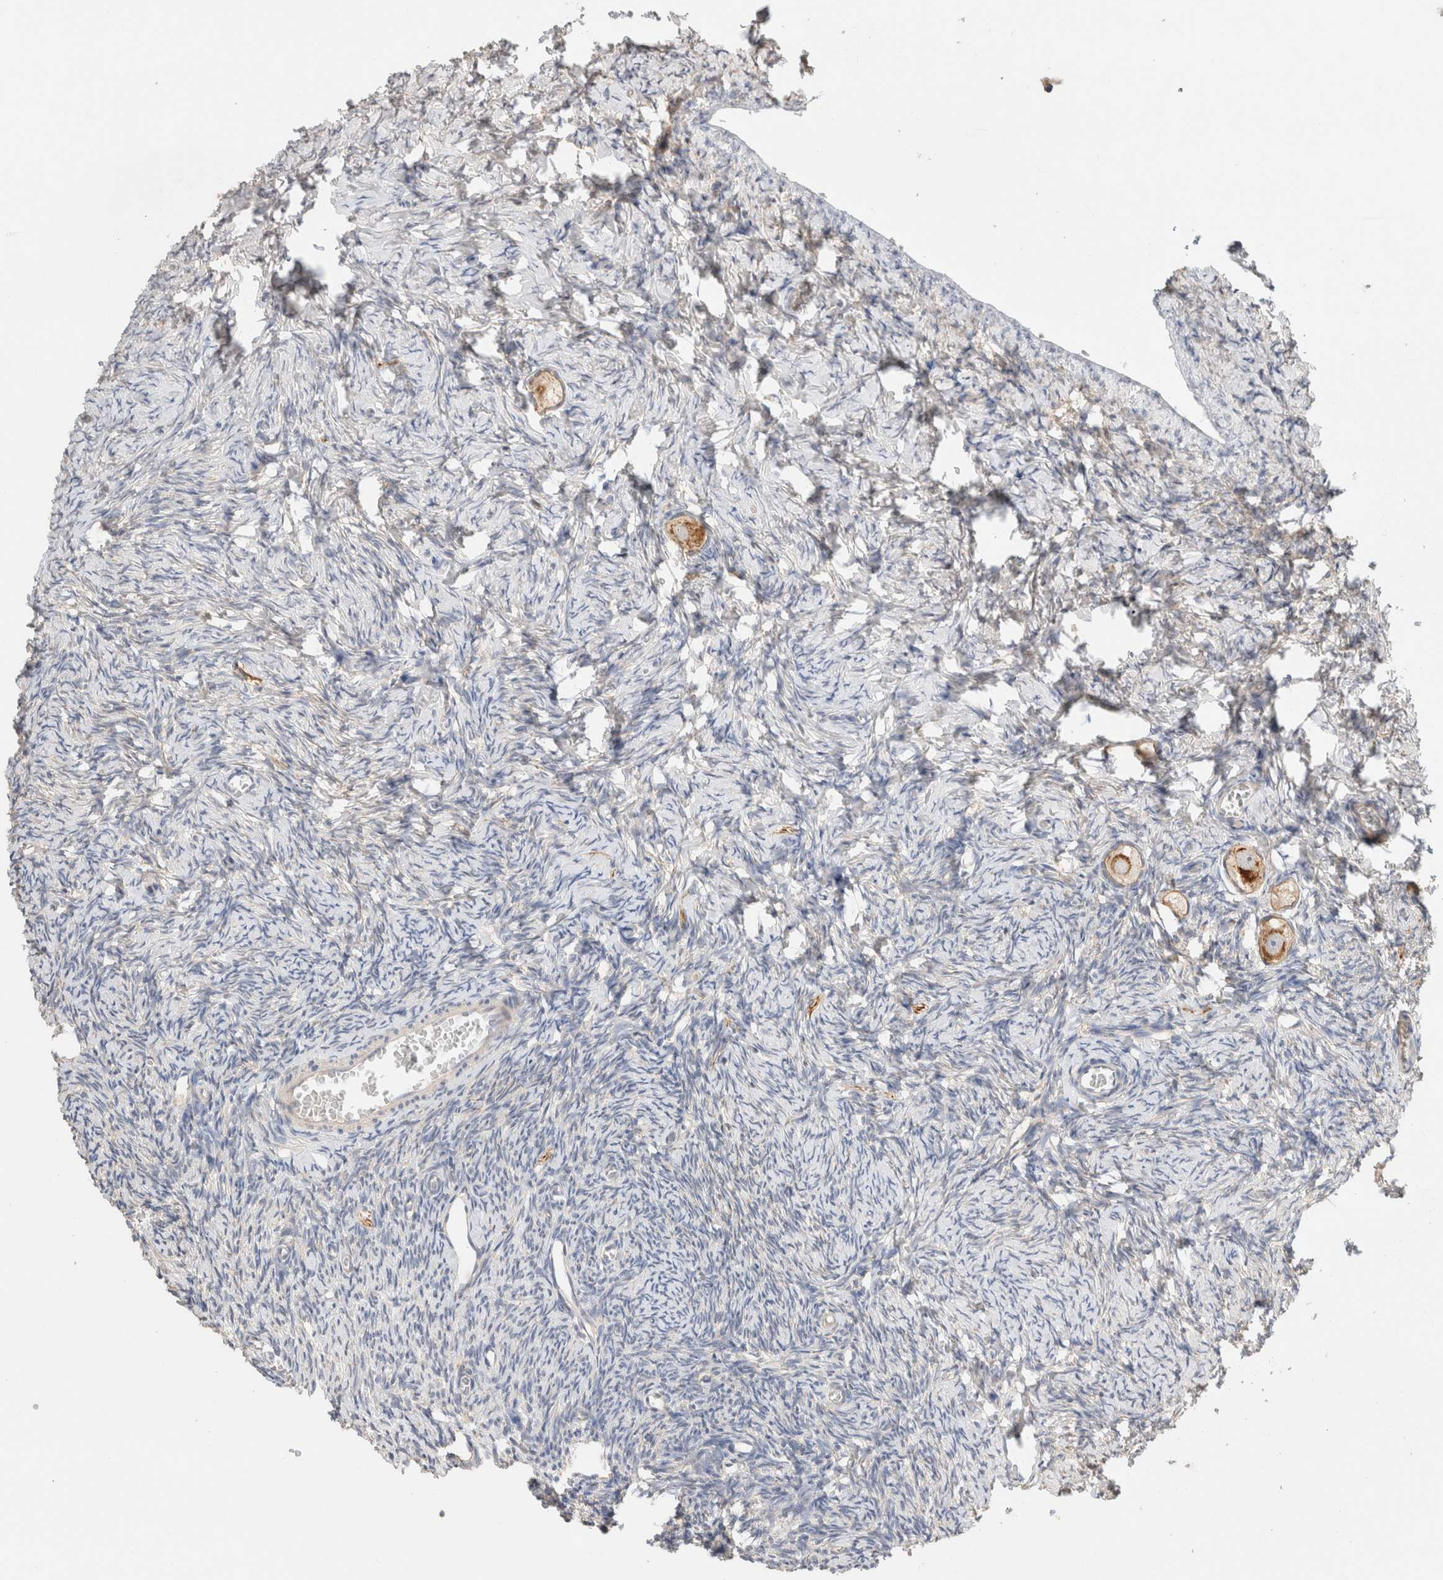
{"staining": {"intensity": "moderate", "quantity": ">75%", "location": "cytoplasmic/membranous"}, "tissue": "ovary", "cell_type": "Follicle cells", "image_type": "normal", "snomed": [{"axis": "morphology", "description": "Normal tissue, NOS"}, {"axis": "topography", "description": "Ovary"}], "caption": "A histopathology image of ovary stained for a protein reveals moderate cytoplasmic/membranous brown staining in follicle cells.", "gene": "B3GNTL1", "patient": {"sex": "female", "age": 27}}